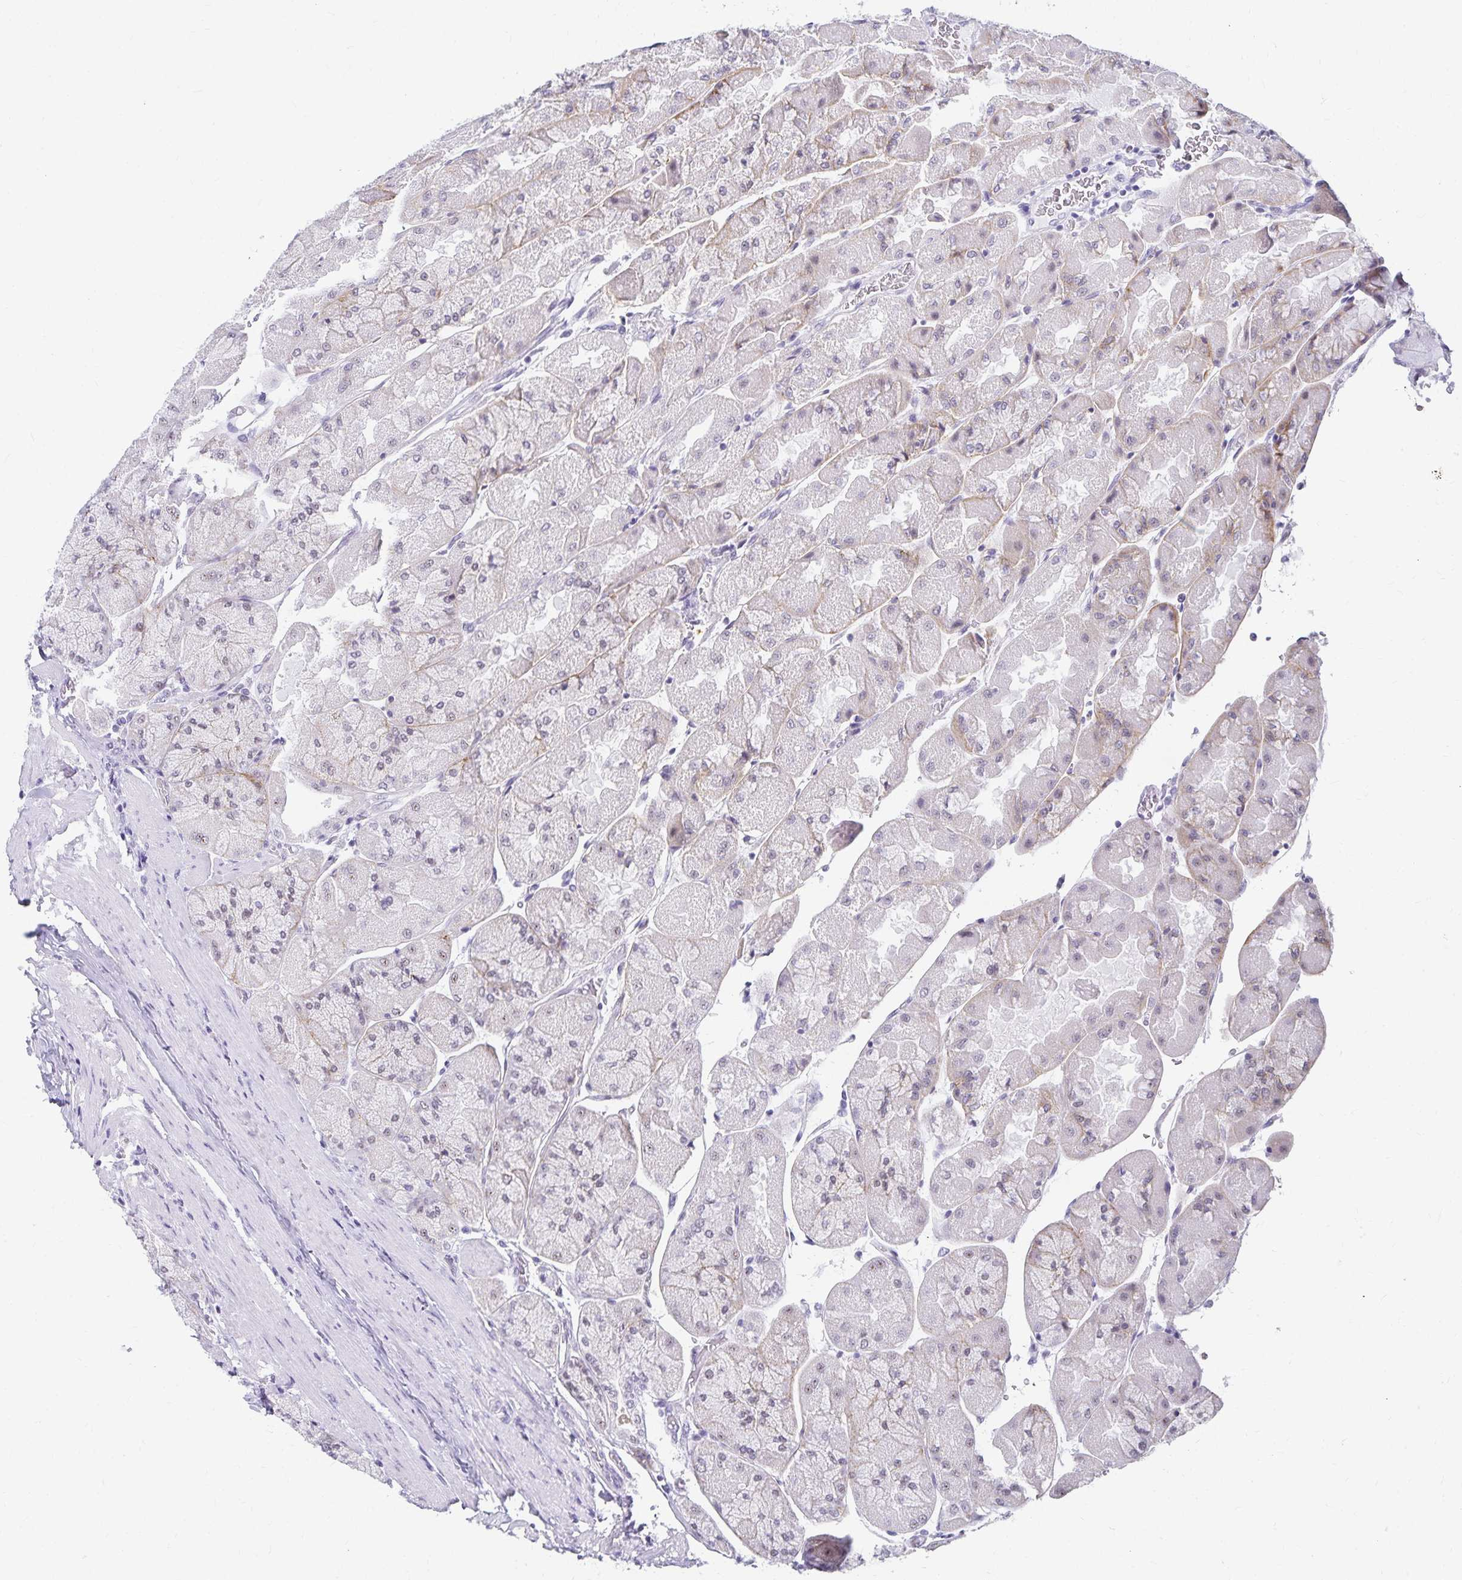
{"staining": {"intensity": "weak", "quantity": "<25%", "location": "nuclear"}, "tissue": "stomach", "cell_type": "Glandular cells", "image_type": "normal", "snomed": [{"axis": "morphology", "description": "Normal tissue, NOS"}, {"axis": "topography", "description": "Stomach"}], "caption": "Immunohistochemistry photomicrograph of unremarkable stomach stained for a protein (brown), which shows no staining in glandular cells.", "gene": "C20orf85", "patient": {"sex": "female", "age": 61}}